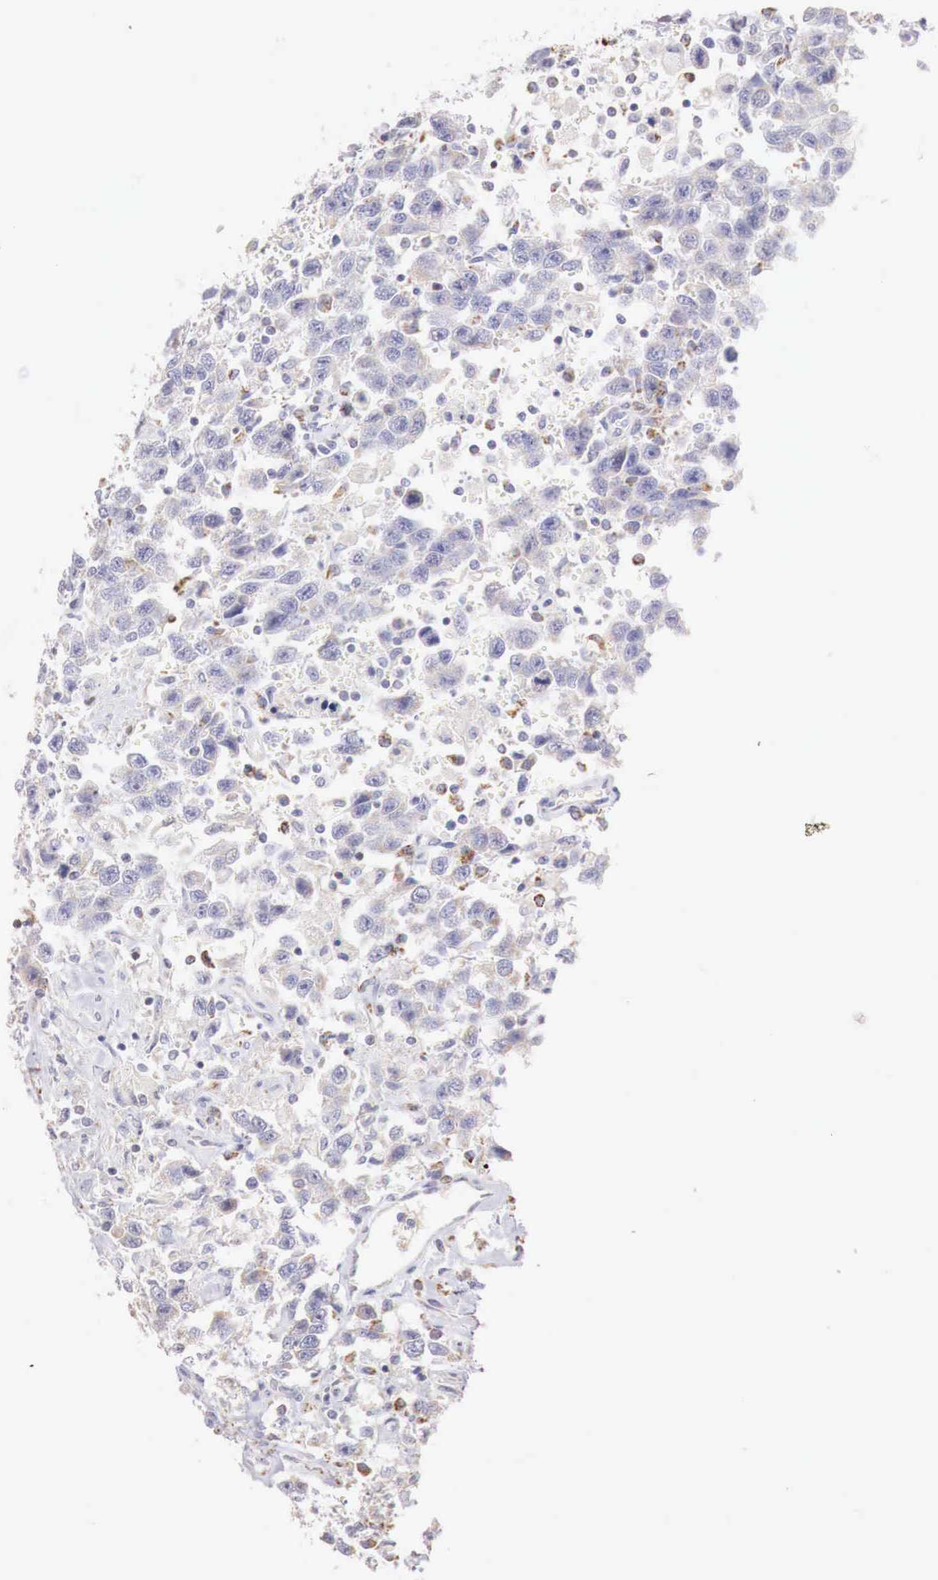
{"staining": {"intensity": "negative", "quantity": "none", "location": "none"}, "tissue": "testis cancer", "cell_type": "Tumor cells", "image_type": "cancer", "snomed": [{"axis": "morphology", "description": "Seminoma, NOS"}, {"axis": "topography", "description": "Testis"}], "caption": "This is an IHC micrograph of testis seminoma. There is no expression in tumor cells.", "gene": "IDH3G", "patient": {"sex": "male", "age": 41}}